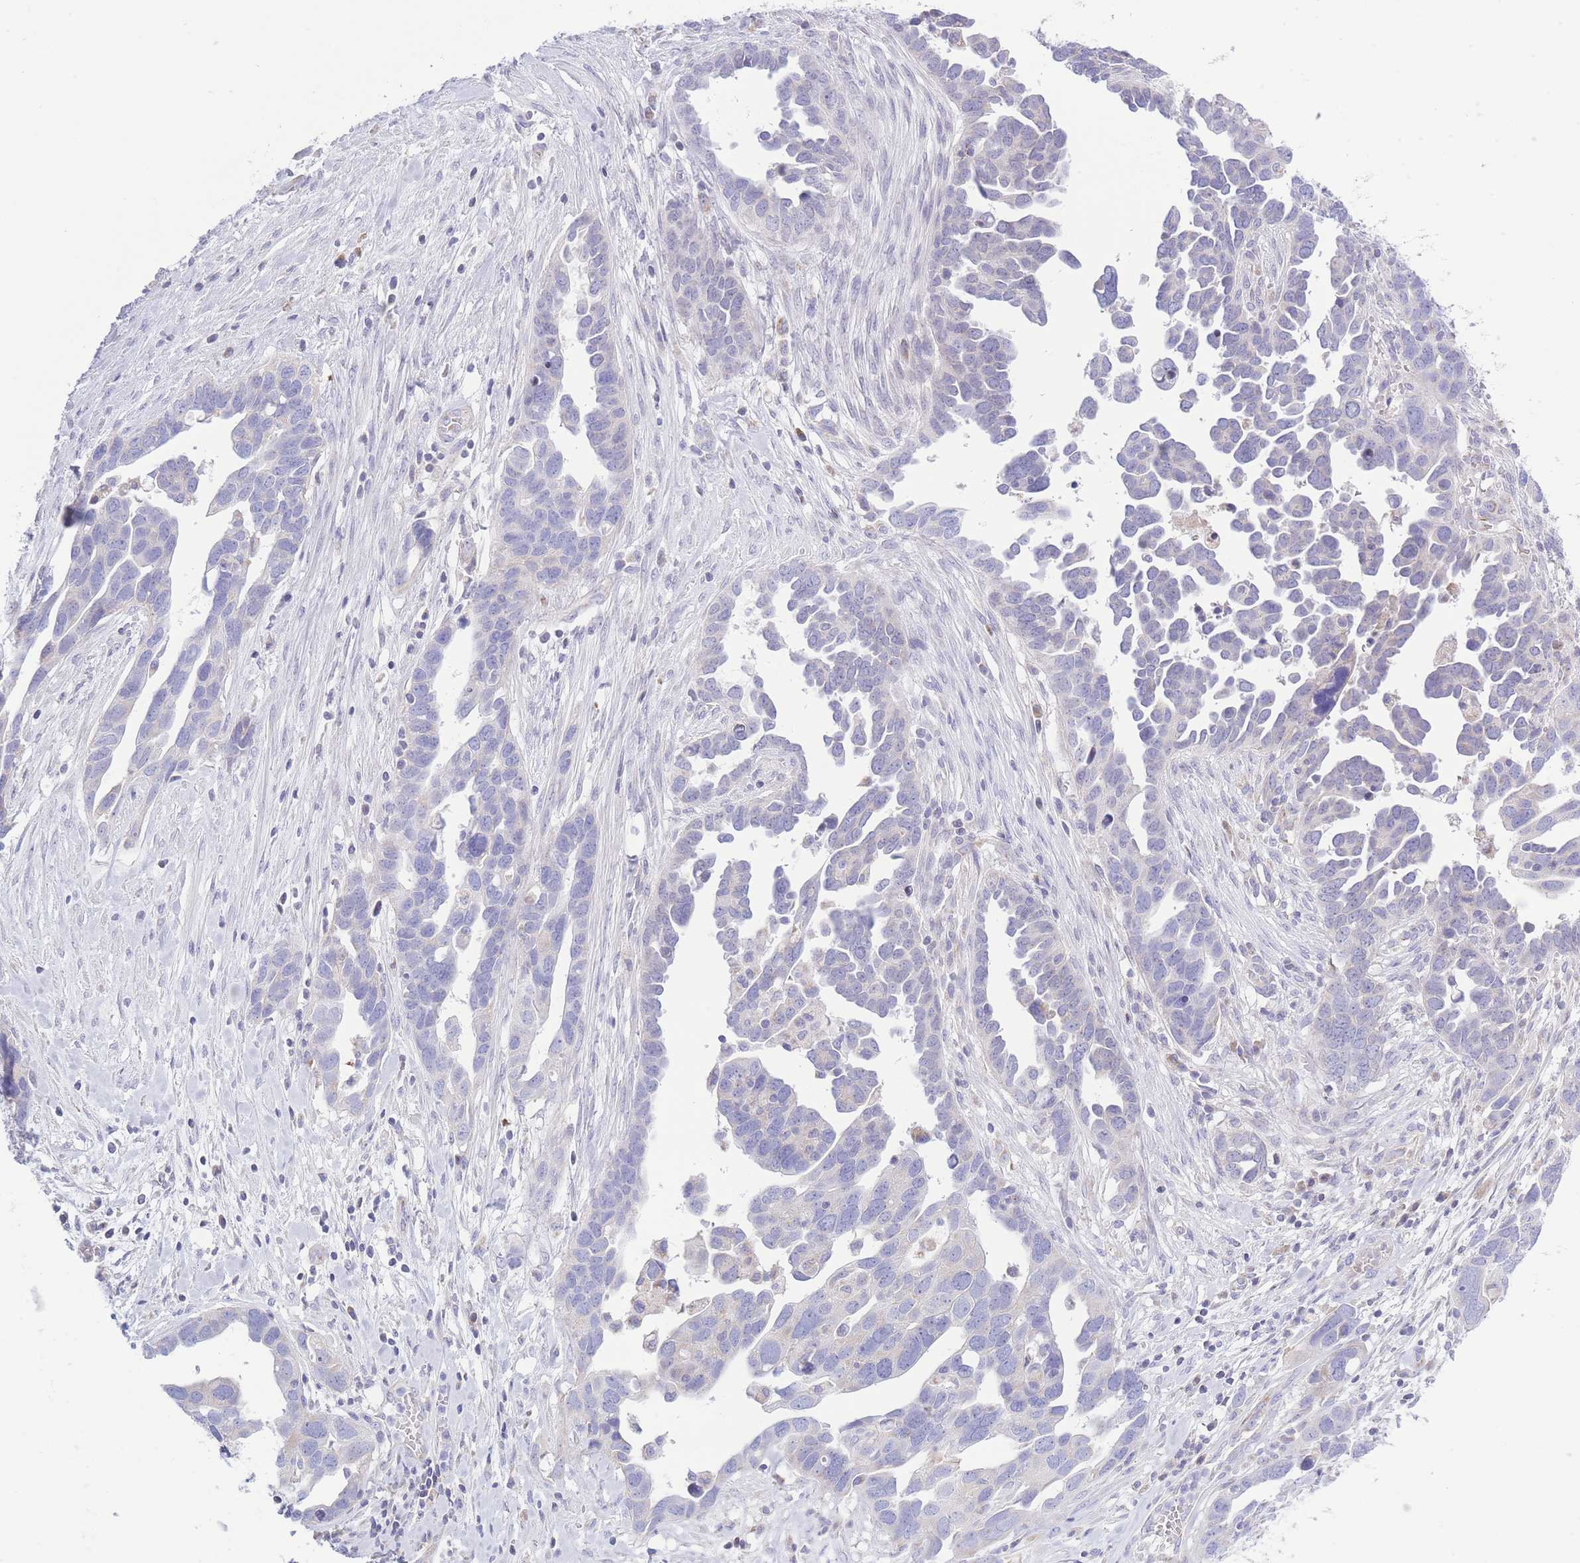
{"staining": {"intensity": "negative", "quantity": "none", "location": "none"}, "tissue": "ovarian cancer", "cell_type": "Tumor cells", "image_type": "cancer", "snomed": [{"axis": "morphology", "description": "Cystadenocarcinoma, serous, NOS"}, {"axis": "topography", "description": "Ovary"}], "caption": "This is a photomicrograph of immunohistochemistry (IHC) staining of serous cystadenocarcinoma (ovarian), which shows no positivity in tumor cells.", "gene": "NANP", "patient": {"sex": "female", "age": 54}}